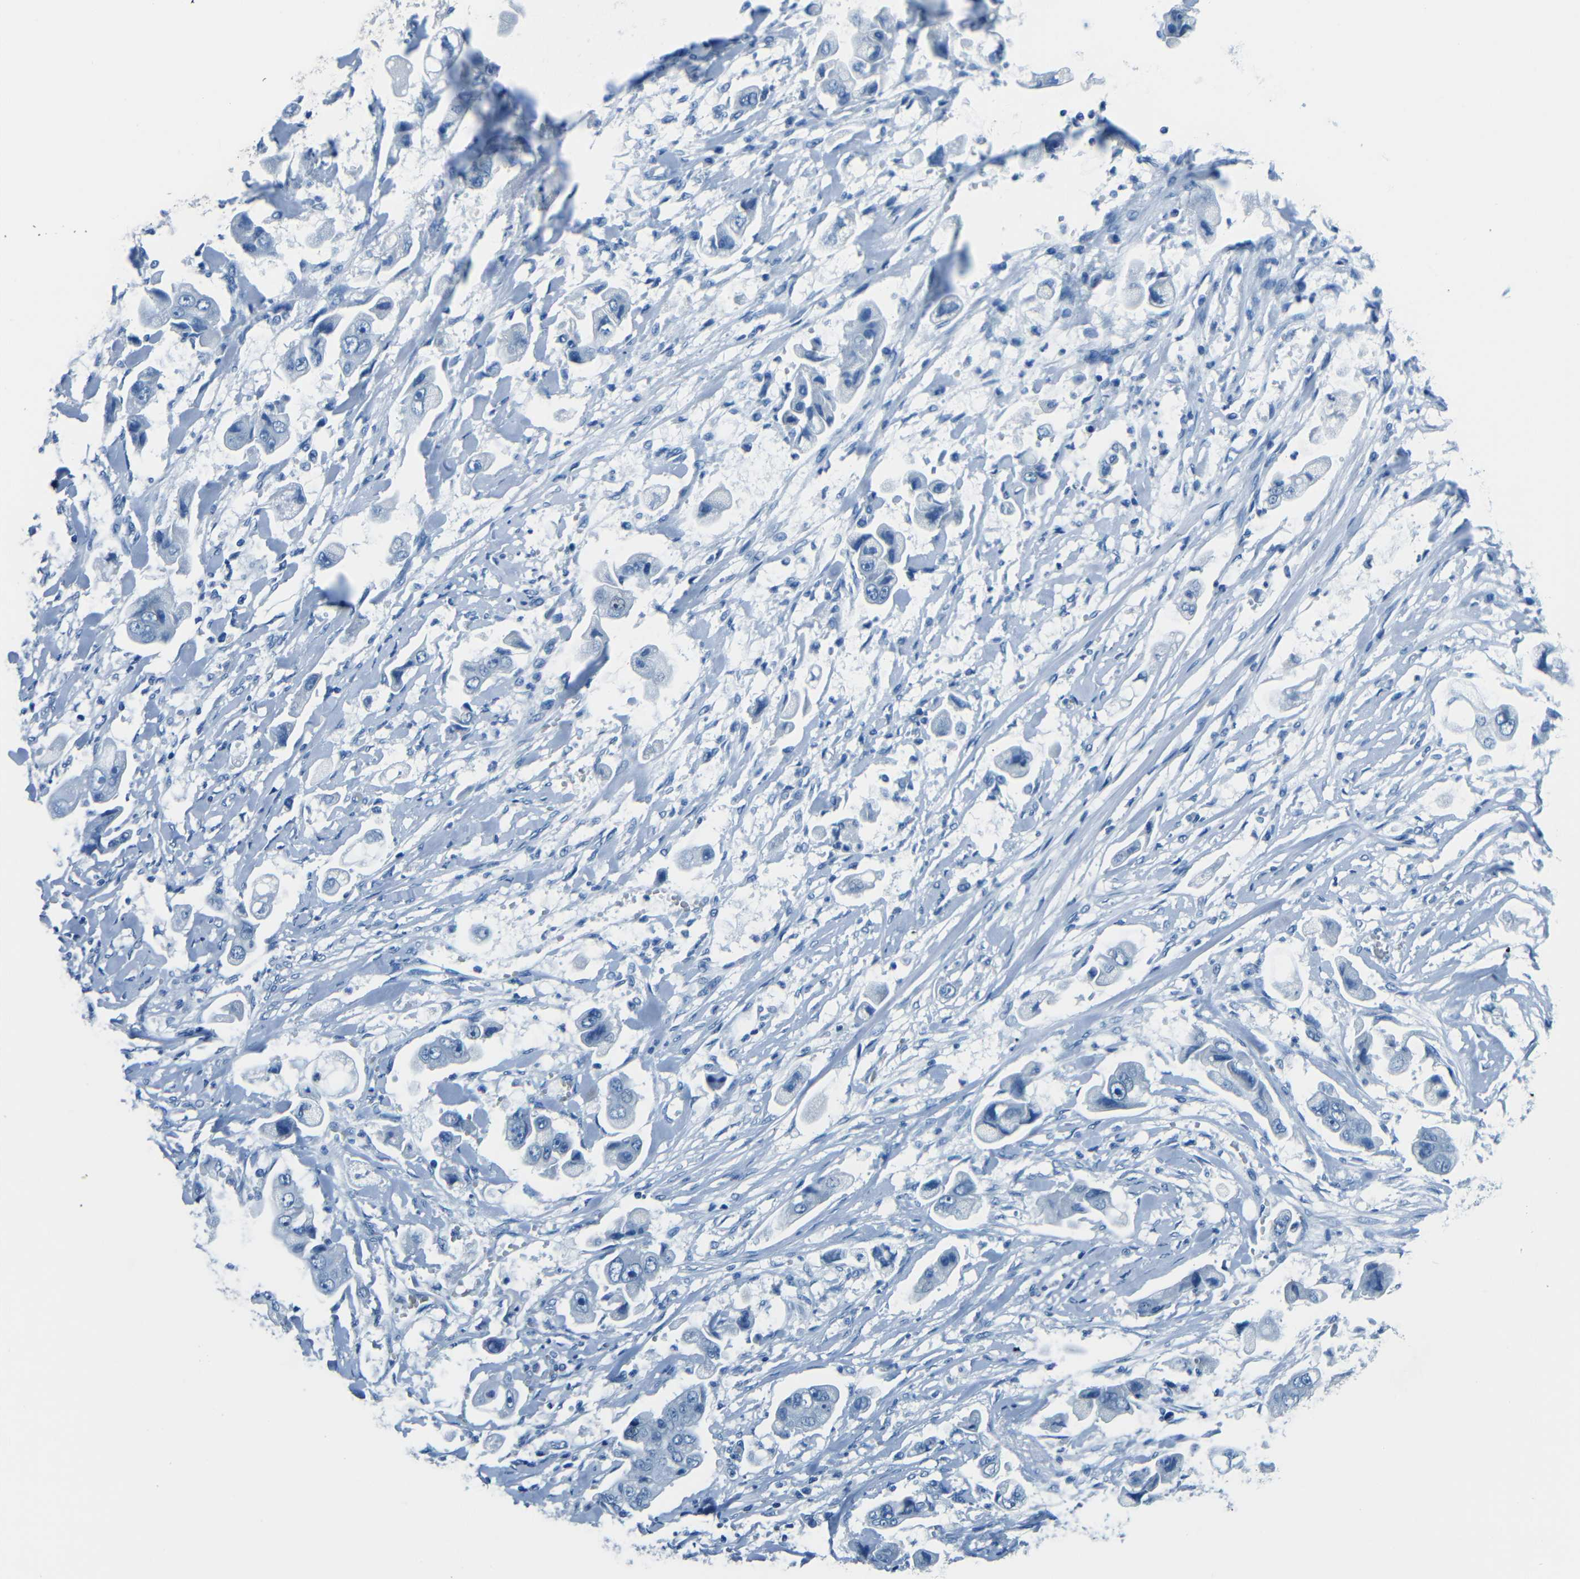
{"staining": {"intensity": "negative", "quantity": "none", "location": "none"}, "tissue": "stomach cancer", "cell_type": "Tumor cells", "image_type": "cancer", "snomed": [{"axis": "morphology", "description": "Adenocarcinoma, NOS"}, {"axis": "topography", "description": "Stomach"}], "caption": "This is a photomicrograph of immunohistochemistry staining of stomach cancer, which shows no positivity in tumor cells.", "gene": "FBN2", "patient": {"sex": "male", "age": 62}}